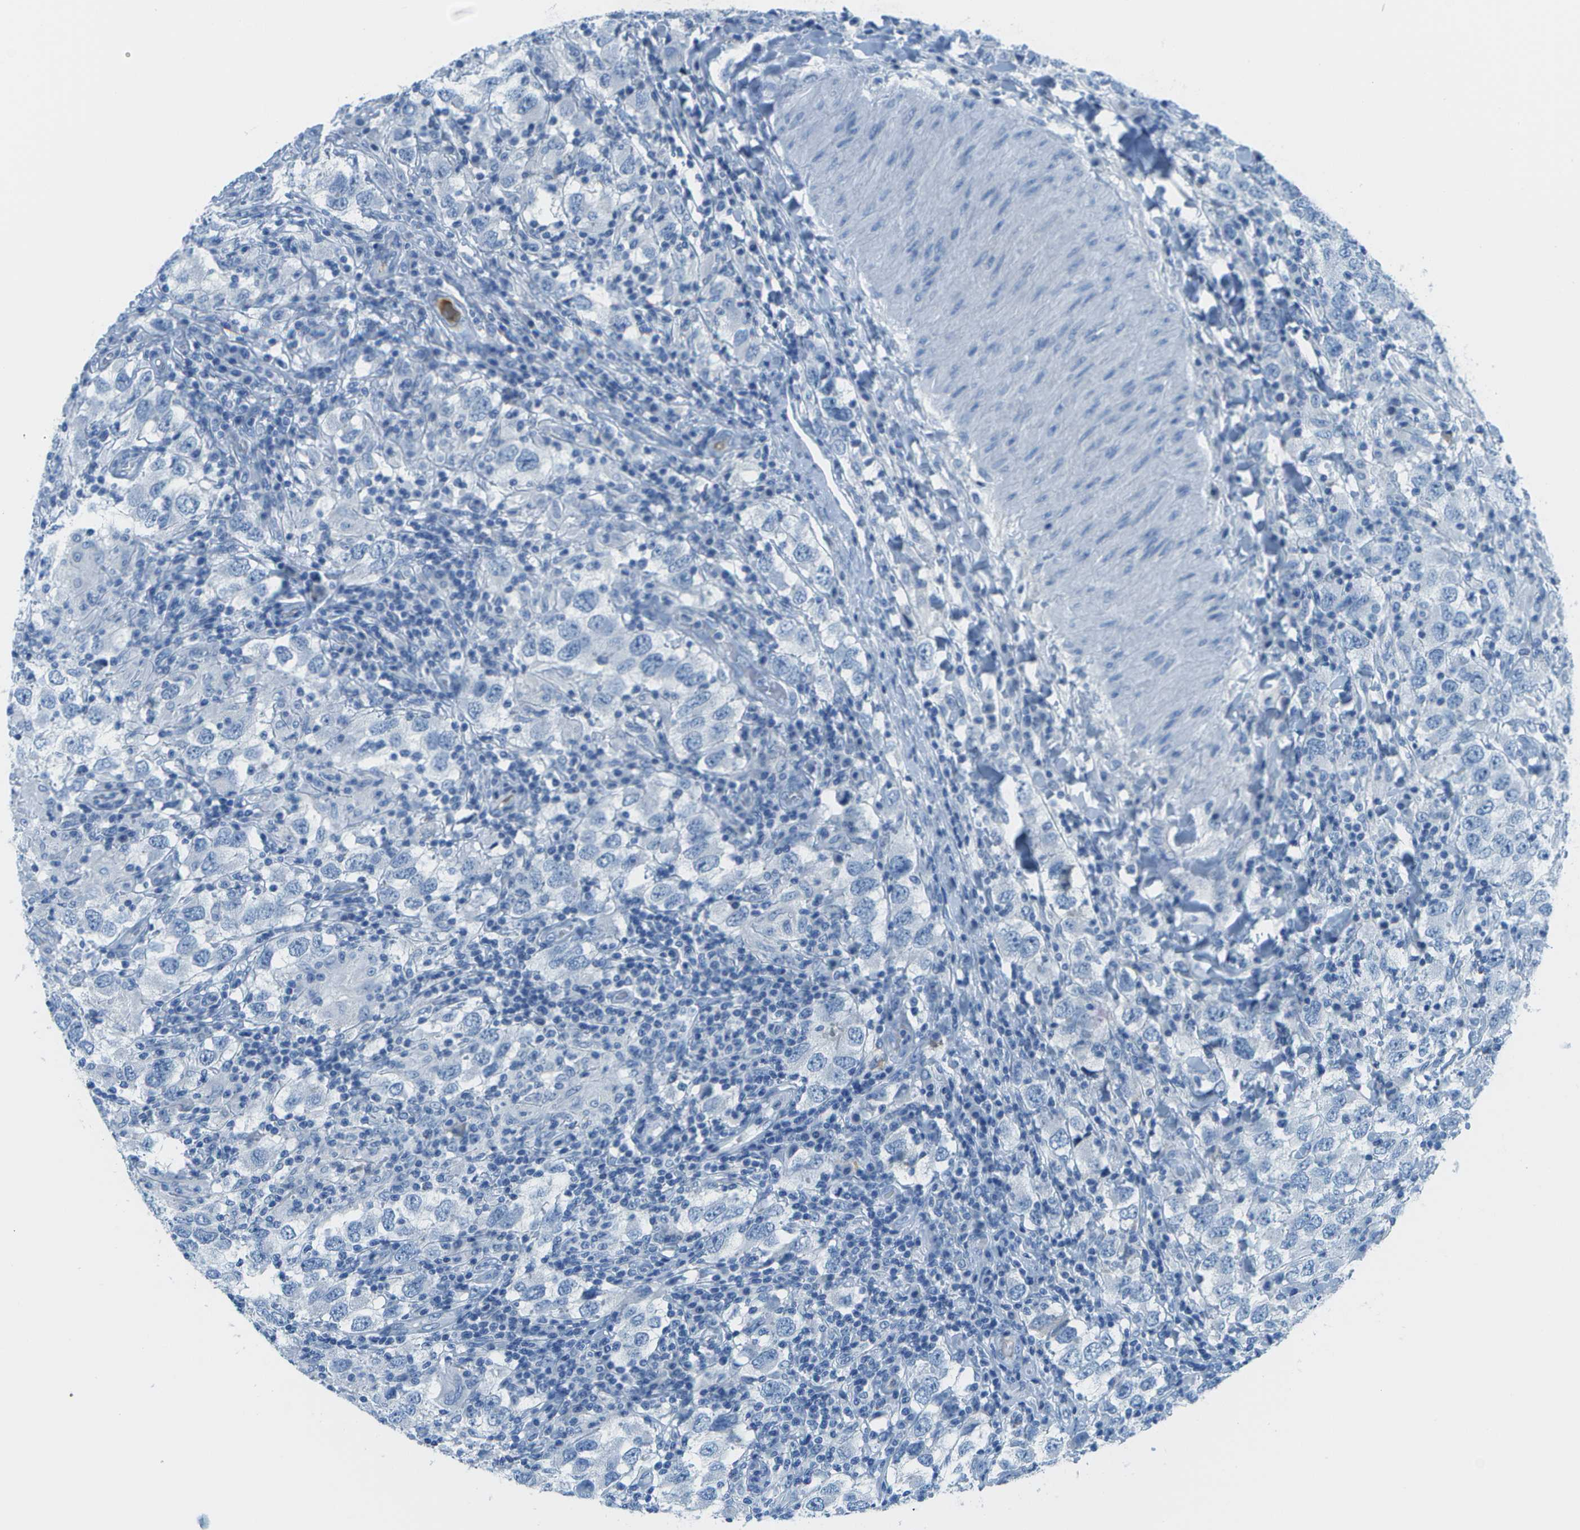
{"staining": {"intensity": "negative", "quantity": "none", "location": "none"}, "tissue": "testis cancer", "cell_type": "Tumor cells", "image_type": "cancer", "snomed": [{"axis": "morphology", "description": "Carcinoma, Embryonal, NOS"}, {"axis": "topography", "description": "Testis"}], "caption": "A high-resolution image shows immunohistochemistry (IHC) staining of testis cancer (embryonal carcinoma), which displays no significant positivity in tumor cells.", "gene": "C1S", "patient": {"sex": "male", "age": 21}}